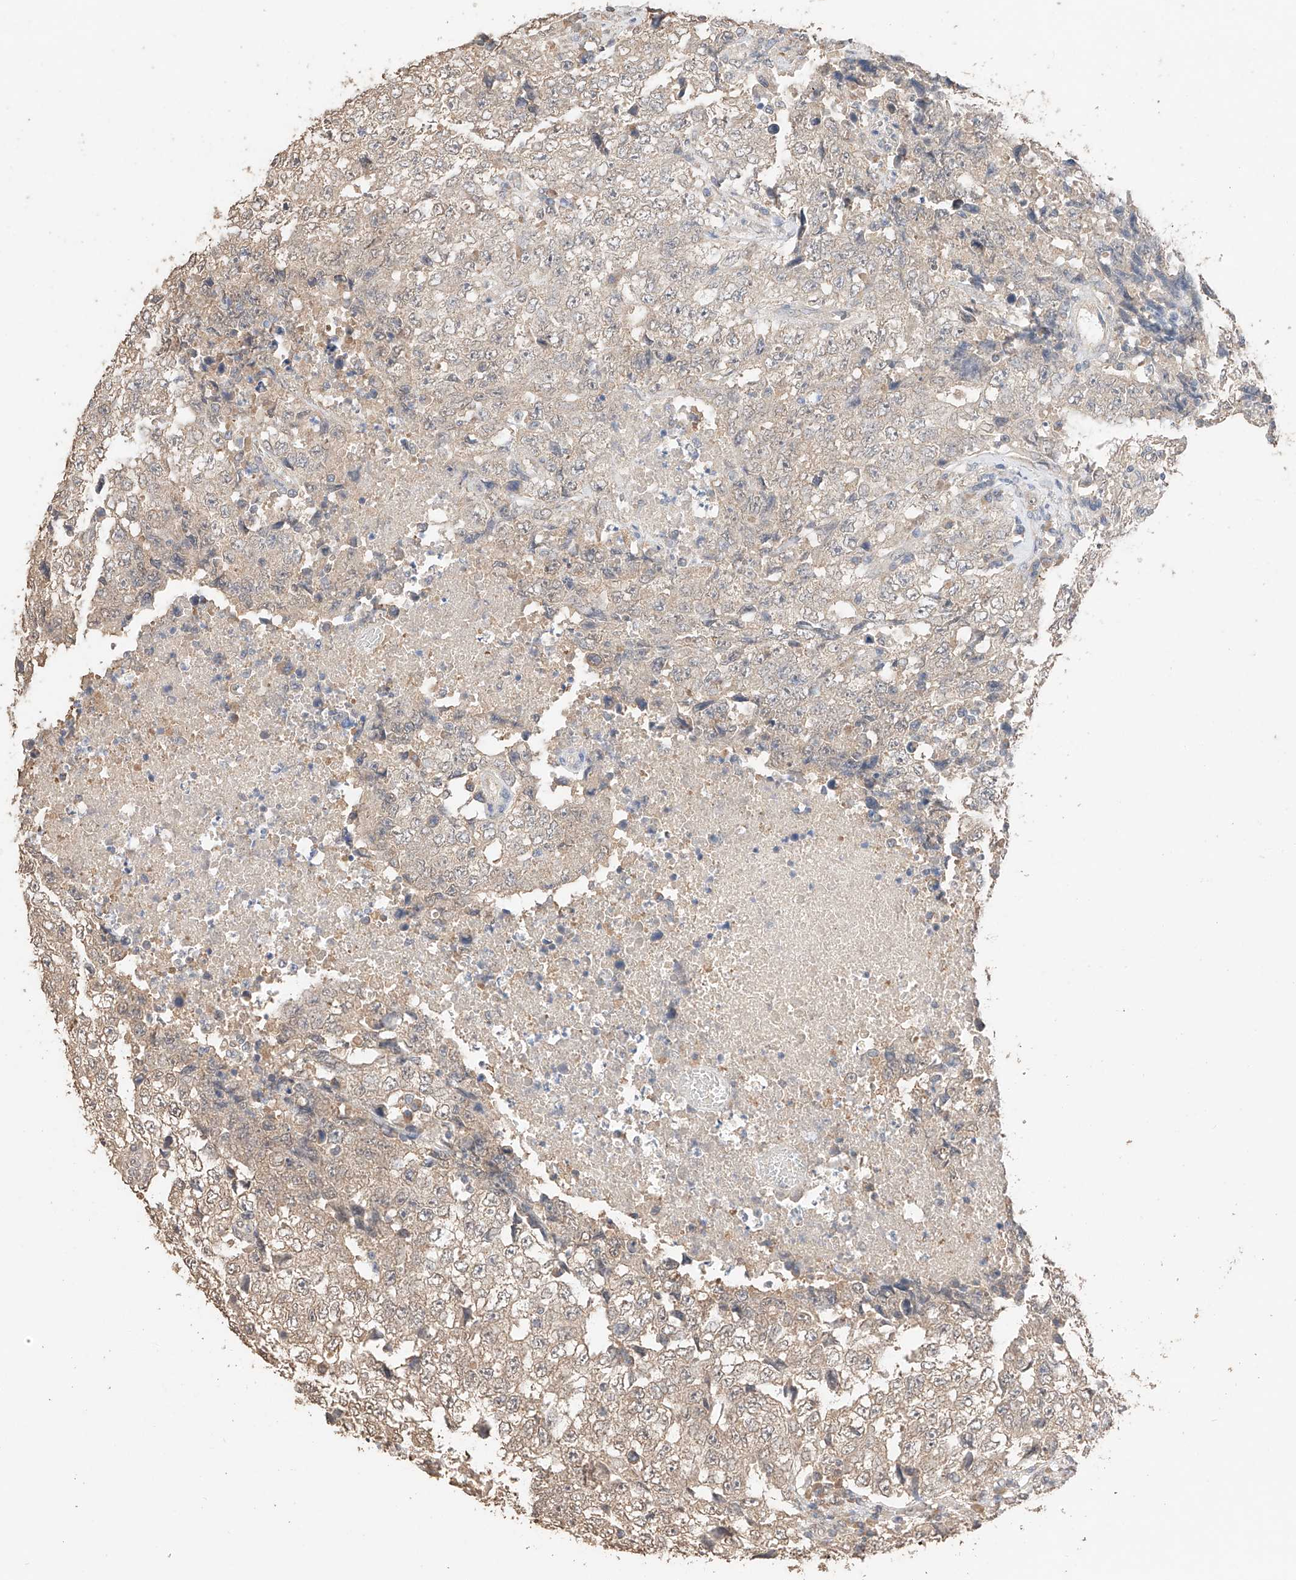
{"staining": {"intensity": "weak", "quantity": "25%-75%", "location": "cytoplasmic/membranous"}, "tissue": "testis cancer", "cell_type": "Tumor cells", "image_type": "cancer", "snomed": [{"axis": "morphology", "description": "Necrosis, NOS"}, {"axis": "morphology", "description": "Carcinoma, Embryonal, NOS"}, {"axis": "topography", "description": "Testis"}], "caption": "Tumor cells show weak cytoplasmic/membranous staining in approximately 25%-75% of cells in embryonal carcinoma (testis).", "gene": "IL22RA2", "patient": {"sex": "male", "age": 19}}